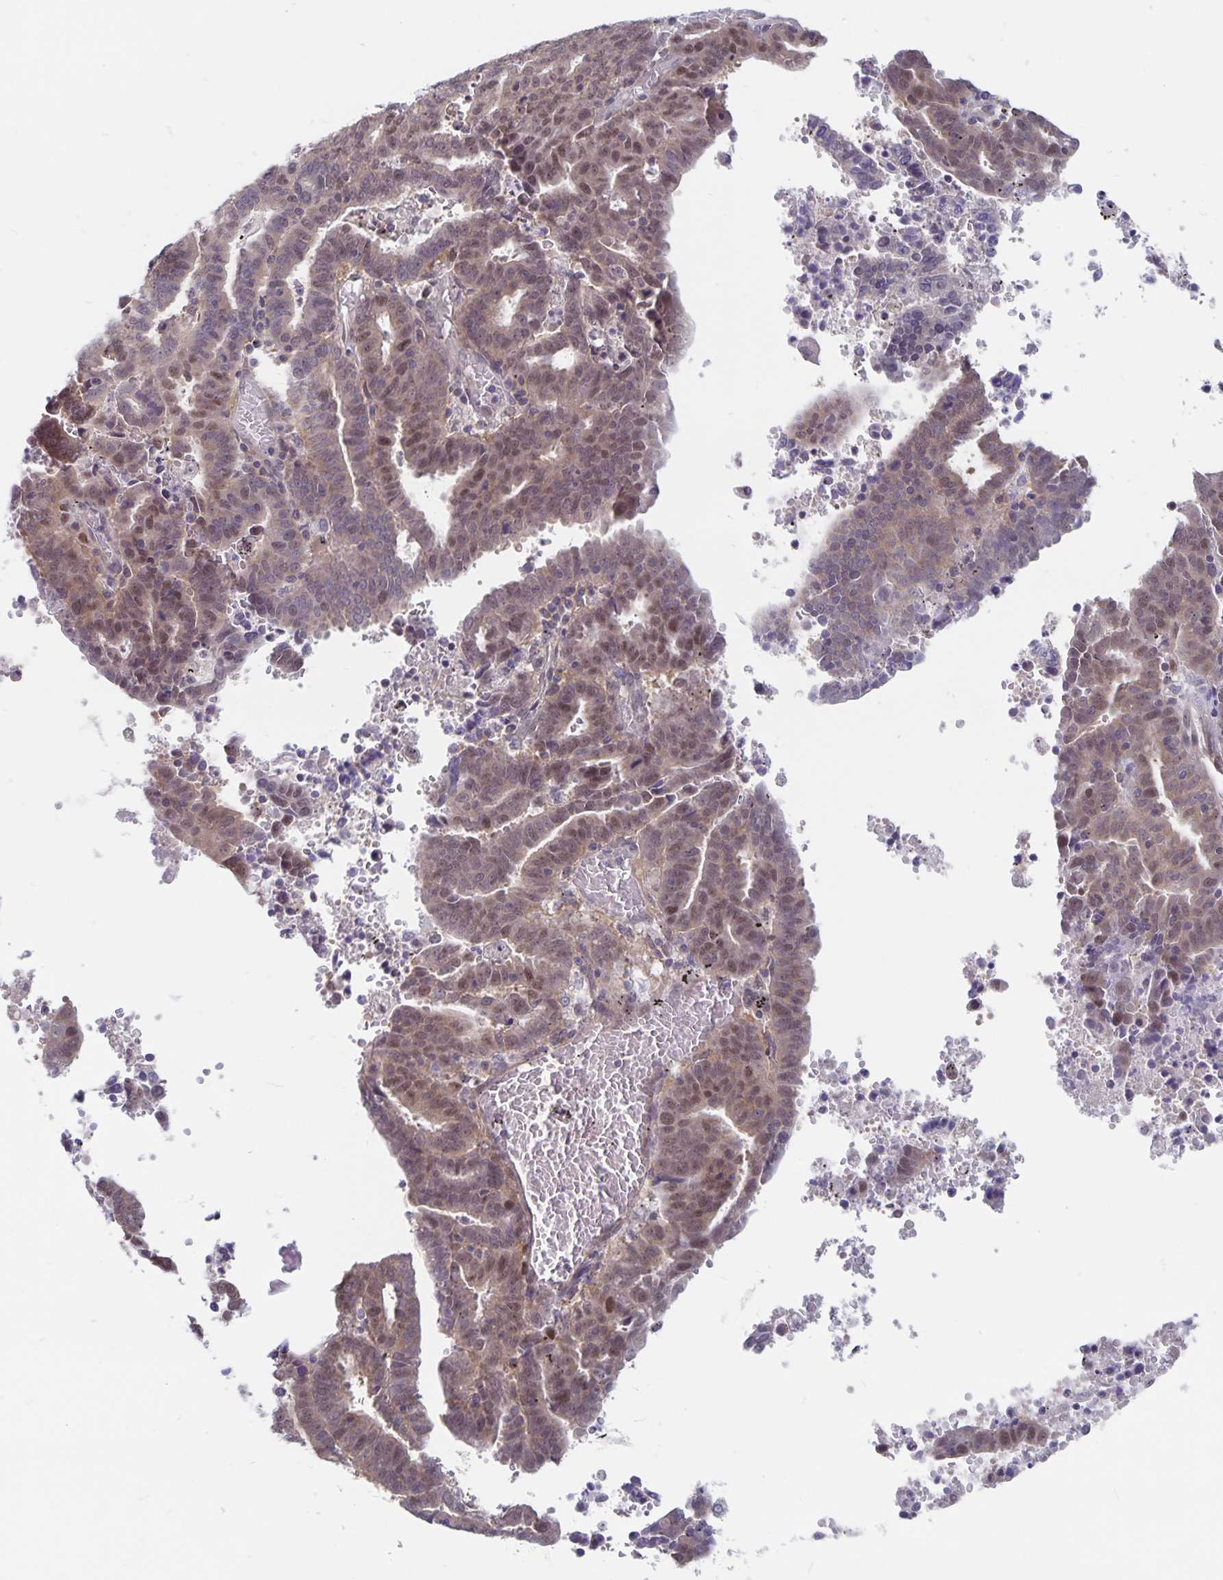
{"staining": {"intensity": "weak", "quantity": "25%-75%", "location": "nuclear"}, "tissue": "endometrial cancer", "cell_type": "Tumor cells", "image_type": "cancer", "snomed": [{"axis": "morphology", "description": "Adenocarcinoma, NOS"}, {"axis": "topography", "description": "Uterus"}], "caption": "This is an image of immunohistochemistry (IHC) staining of endometrial cancer (adenocarcinoma), which shows weak staining in the nuclear of tumor cells.", "gene": "BAG6", "patient": {"sex": "female", "age": 83}}